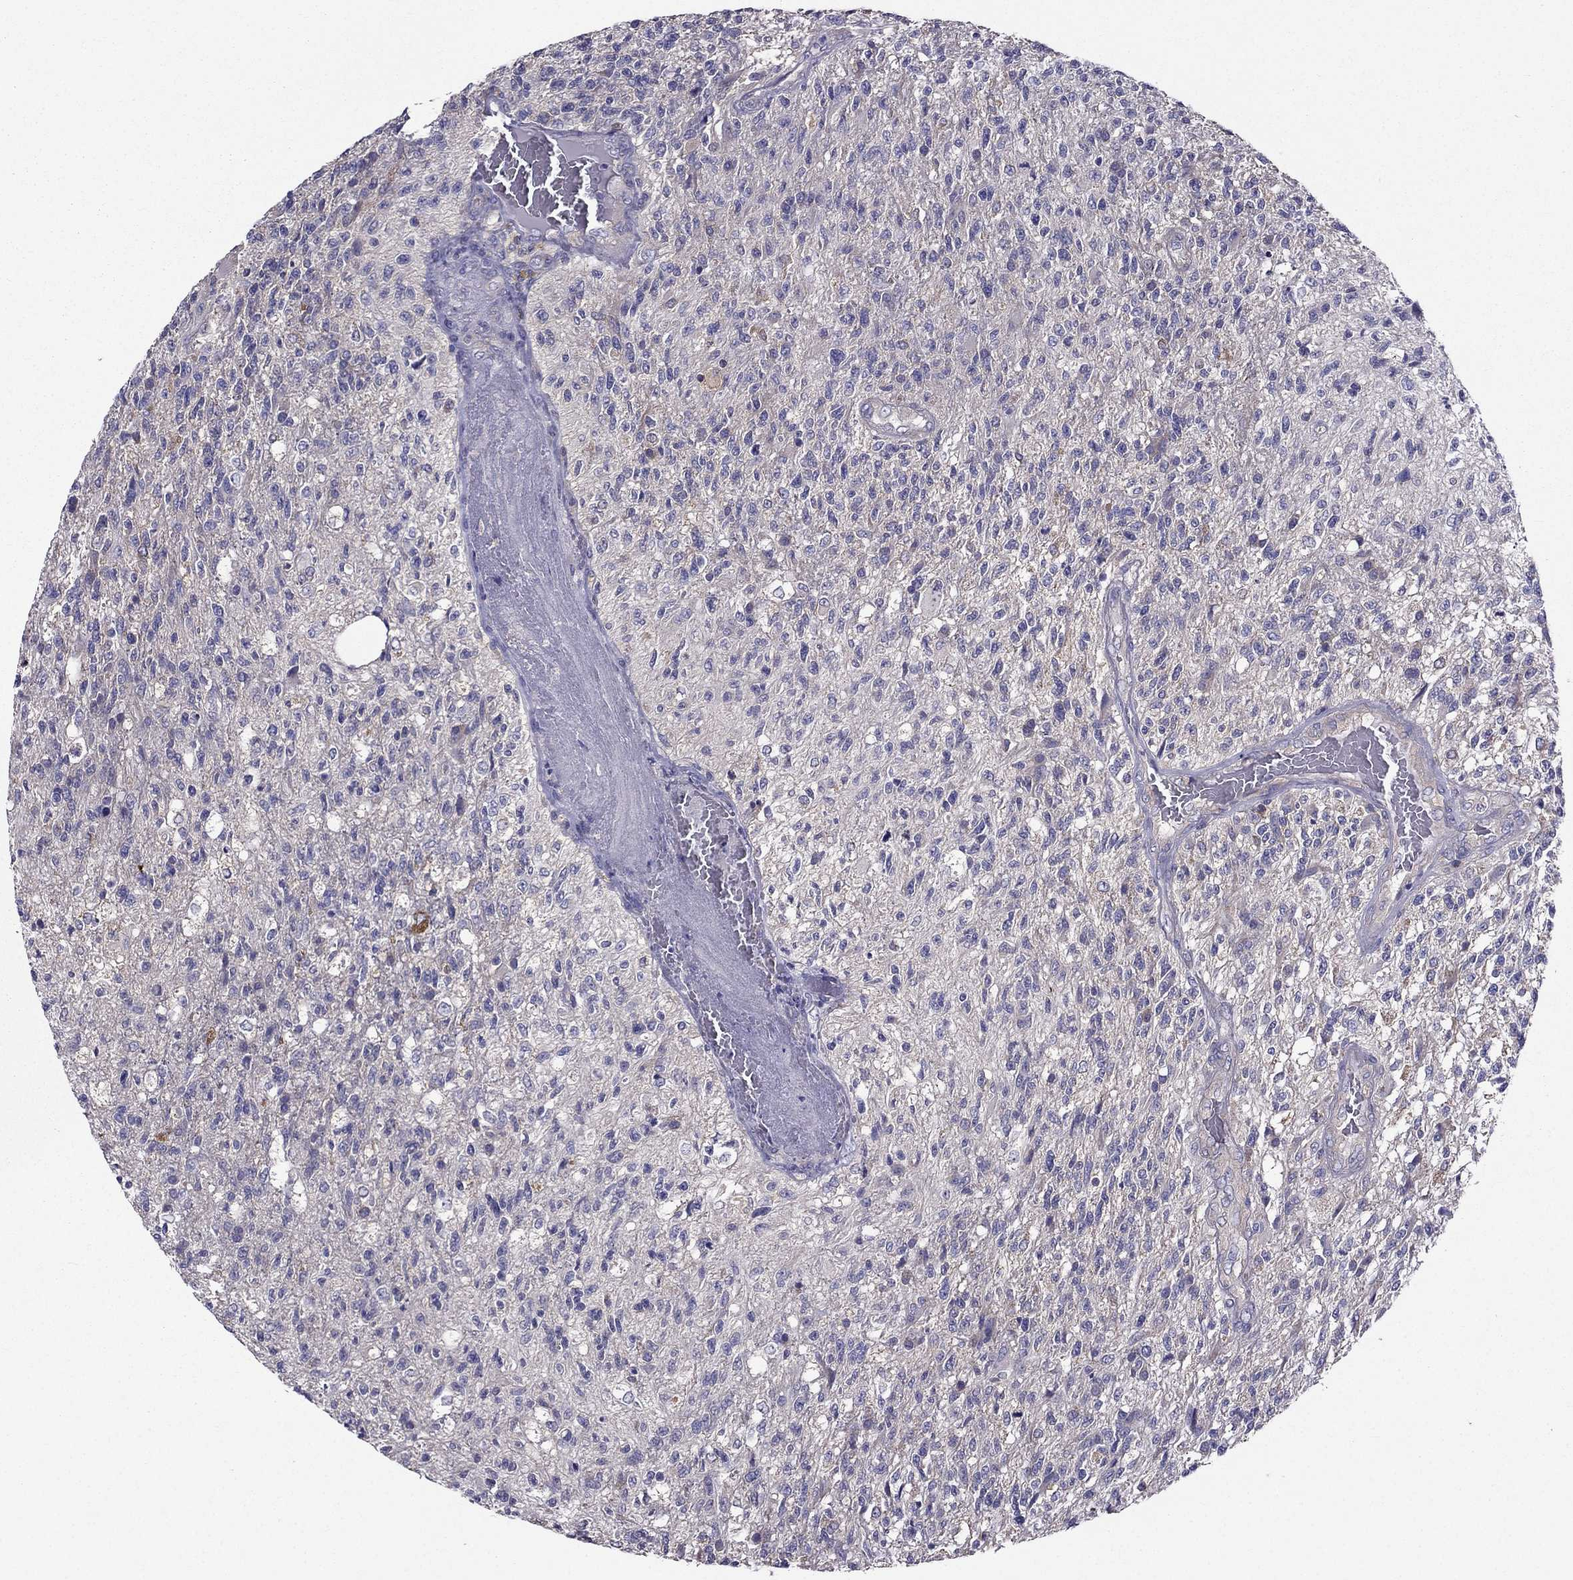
{"staining": {"intensity": "negative", "quantity": "none", "location": "none"}, "tissue": "glioma", "cell_type": "Tumor cells", "image_type": "cancer", "snomed": [{"axis": "morphology", "description": "Glioma, malignant, High grade"}, {"axis": "topography", "description": "Brain"}], "caption": "IHC image of neoplastic tissue: malignant high-grade glioma stained with DAB (3,3'-diaminobenzidine) shows no significant protein positivity in tumor cells.", "gene": "AAK1", "patient": {"sex": "male", "age": 56}}